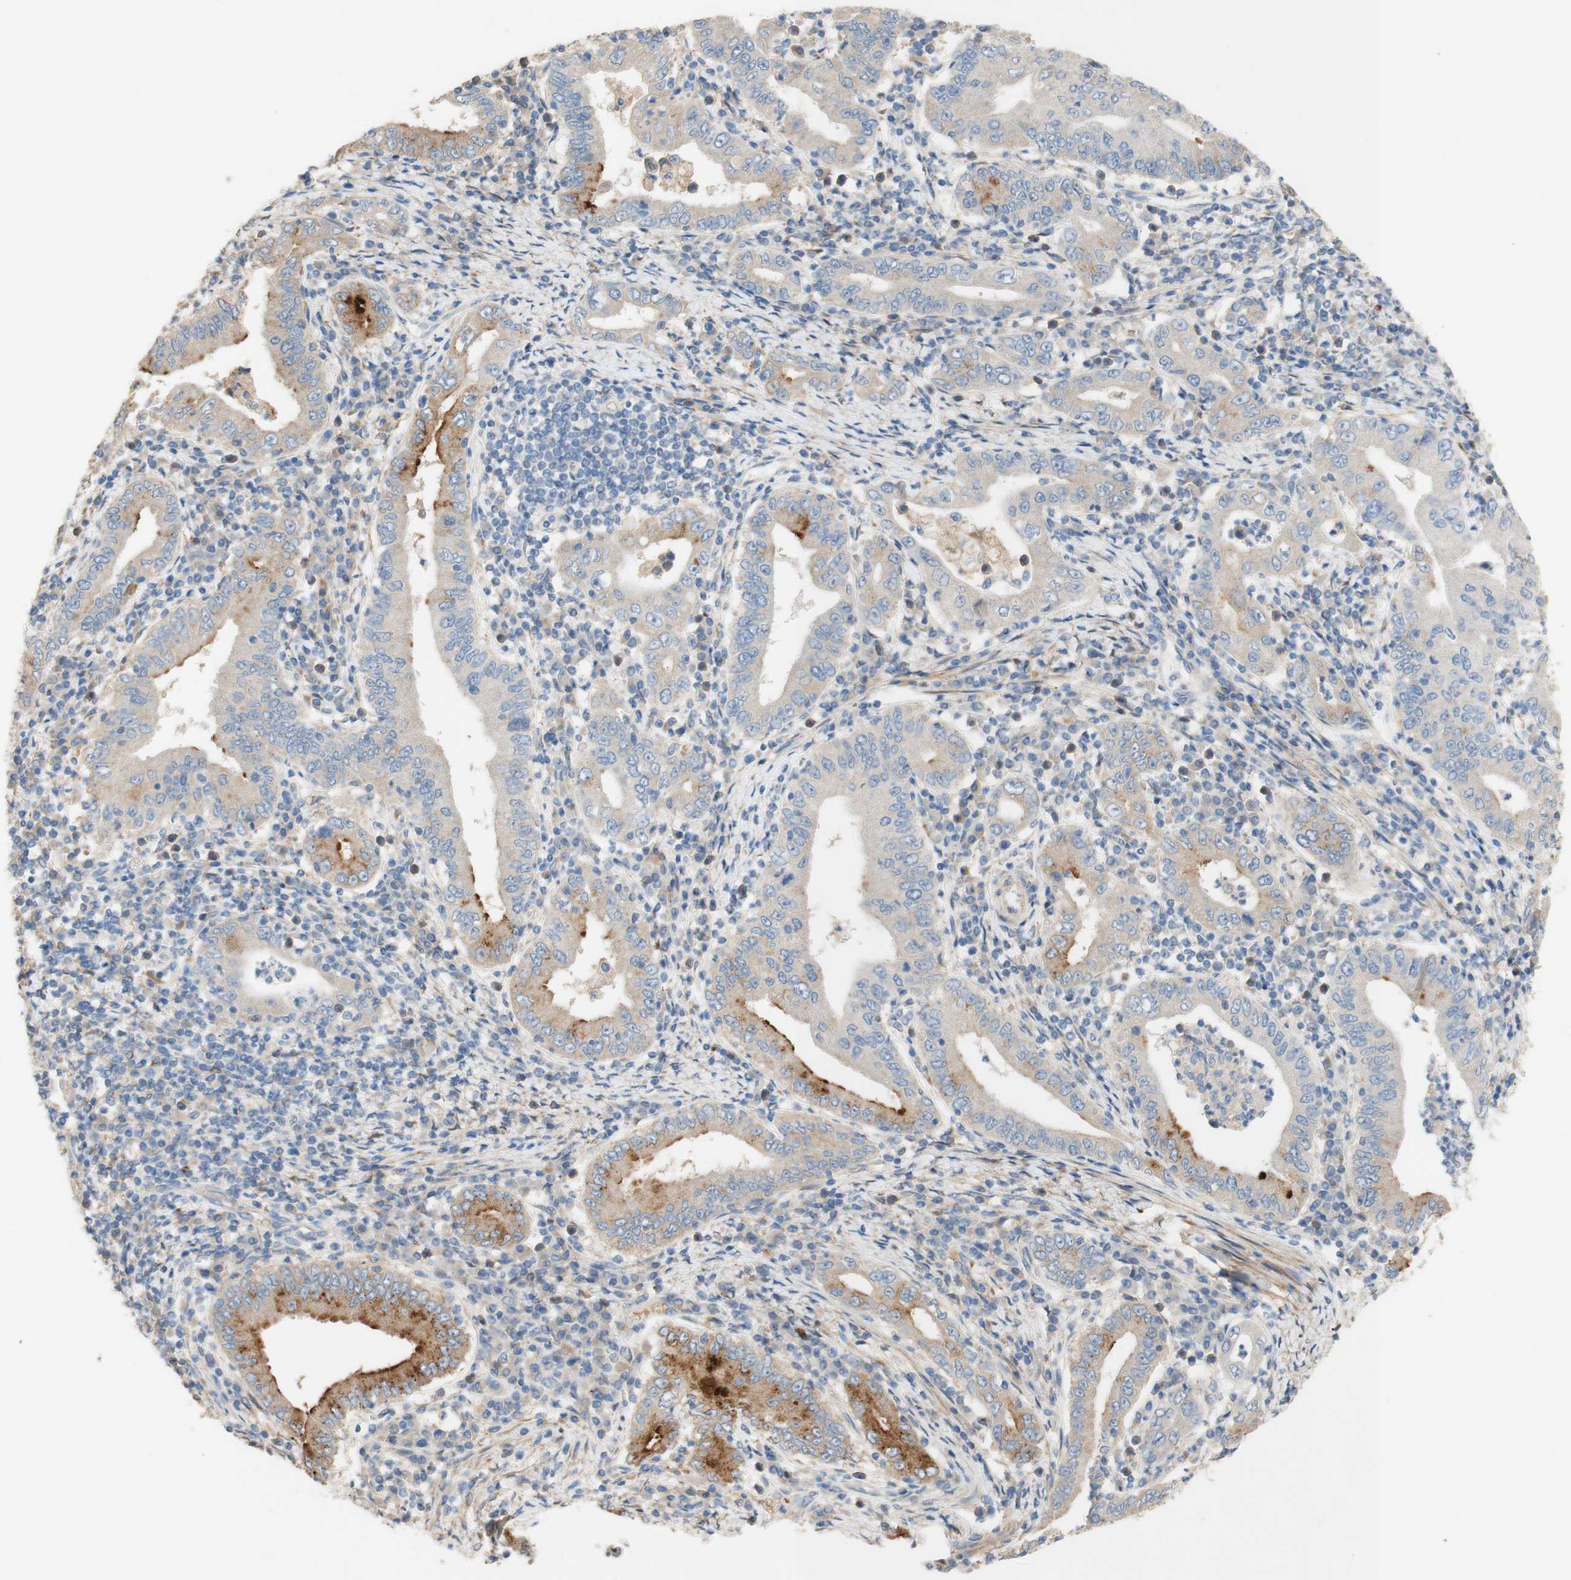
{"staining": {"intensity": "moderate", "quantity": "25%-75%", "location": "cytoplasmic/membranous"}, "tissue": "stomach cancer", "cell_type": "Tumor cells", "image_type": "cancer", "snomed": [{"axis": "morphology", "description": "Normal tissue, NOS"}, {"axis": "morphology", "description": "Adenocarcinoma, NOS"}, {"axis": "topography", "description": "Esophagus"}, {"axis": "topography", "description": "Stomach, upper"}, {"axis": "topography", "description": "Peripheral nerve tissue"}], "caption": "Immunohistochemistry (IHC) staining of stomach cancer (adenocarcinoma), which exhibits medium levels of moderate cytoplasmic/membranous staining in about 25%-75% of tumor cells indicating moderate cytoplasmic/membranous protein expression. The staining was performed using DAB (3,3'-diaminobenzidine) (brown) for protein detection and nuclei were counterstained in hematoxylin (blue).", "gene": "DKK3", "patient": {"sex": "male", "age": 62}}